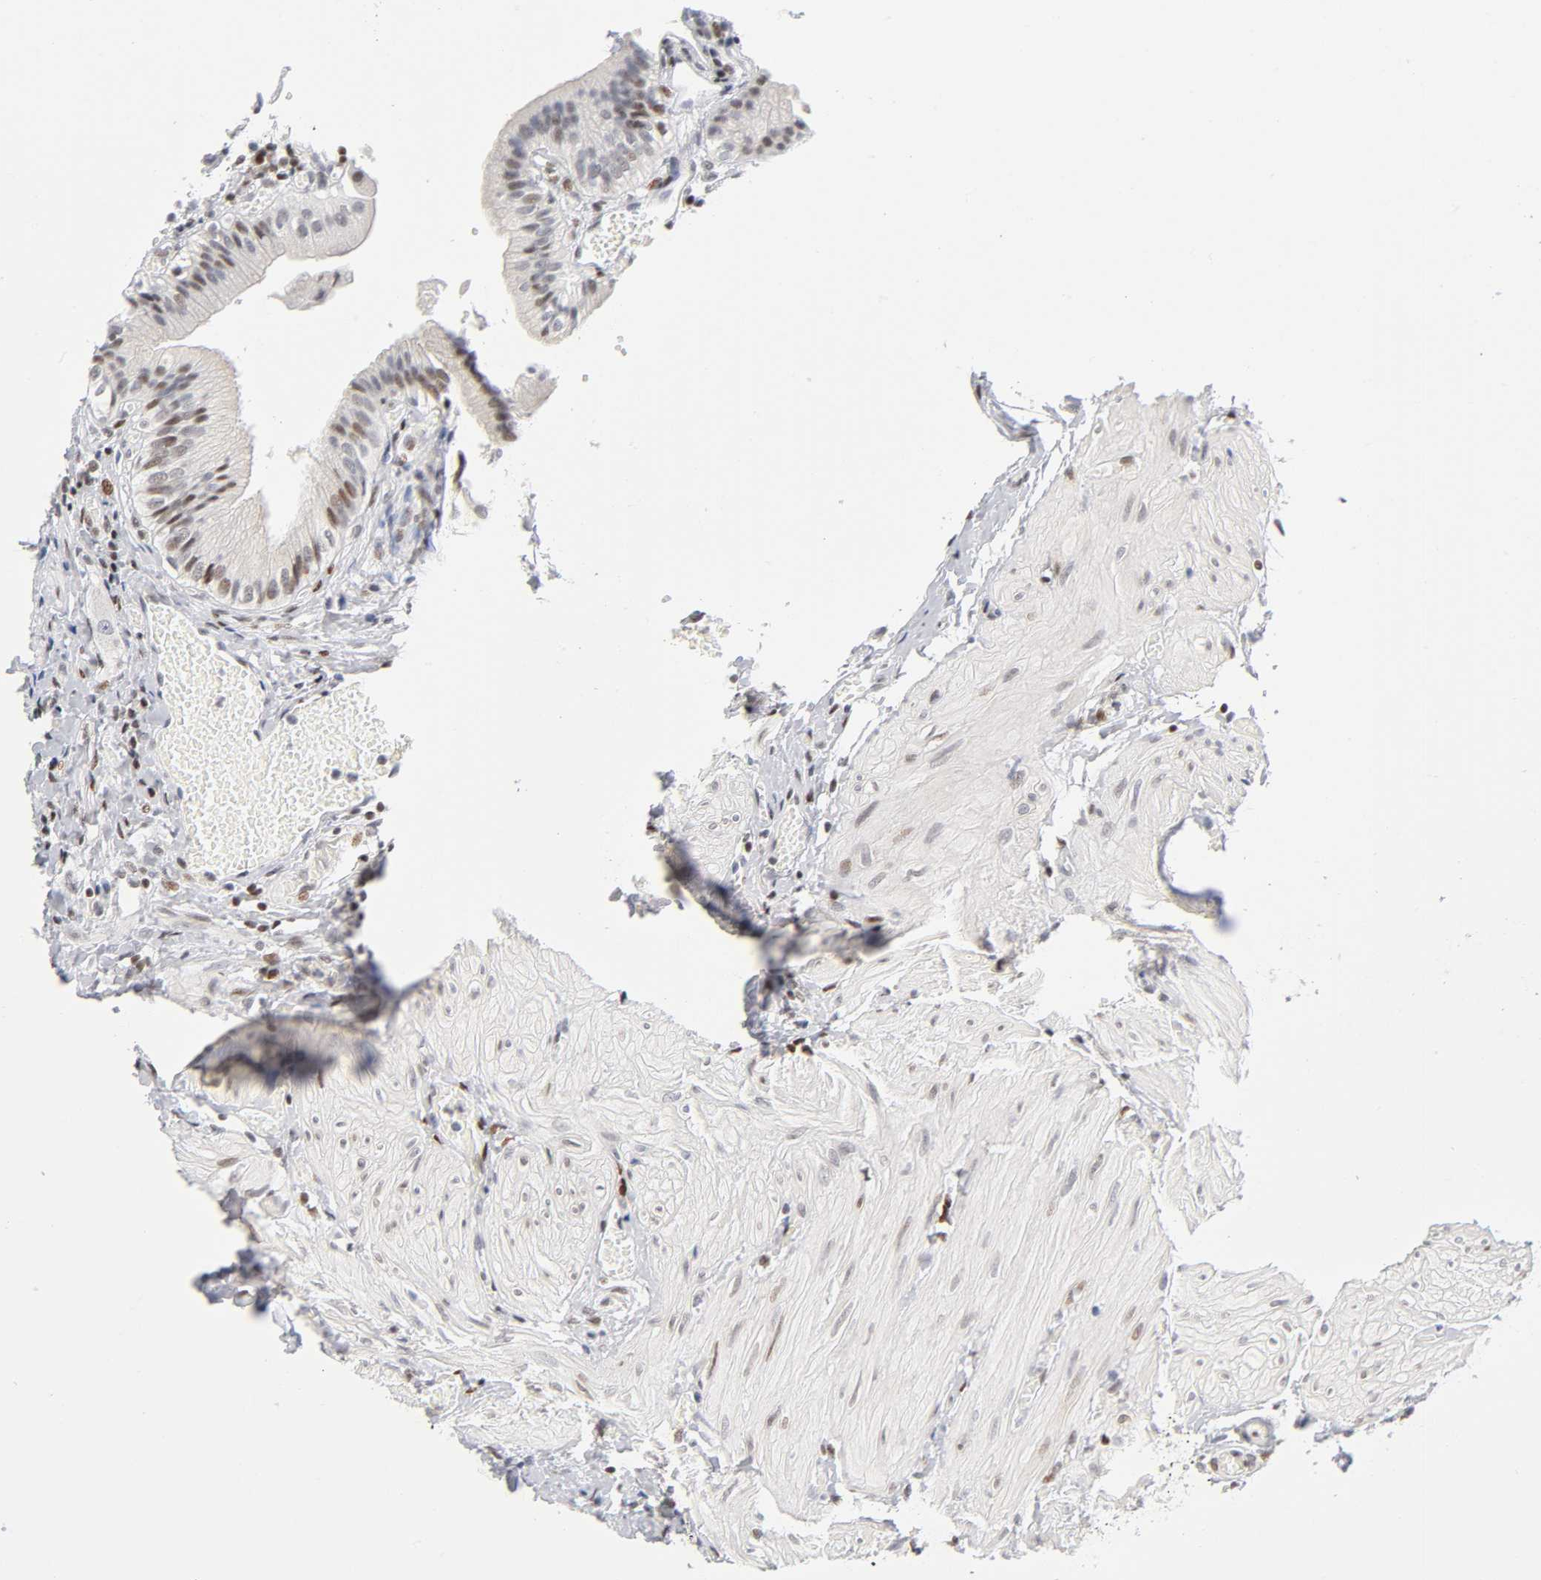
{"staining": {"intensity": "moderate", "quantity": "25%-75%", "location": "nuclear"}, "tissue": "gallbladder", "cell_type": "Glandular cells", "image_type": "normal", "snomed": [{"axis": "morphology", "description": "Normal tissue, NOS"}, {"axis": "topography", "description": "Gallbladder"}], "caption": "DAB (3,3'-diaminobenzidine) immunohistochemical staining of benign human gallbladder exhibits moderate nuclear protein positivity in approximately 25%-75% of glandular cells.", "gene": "SP3", "patient": {"sex": "male", "age": 65}}